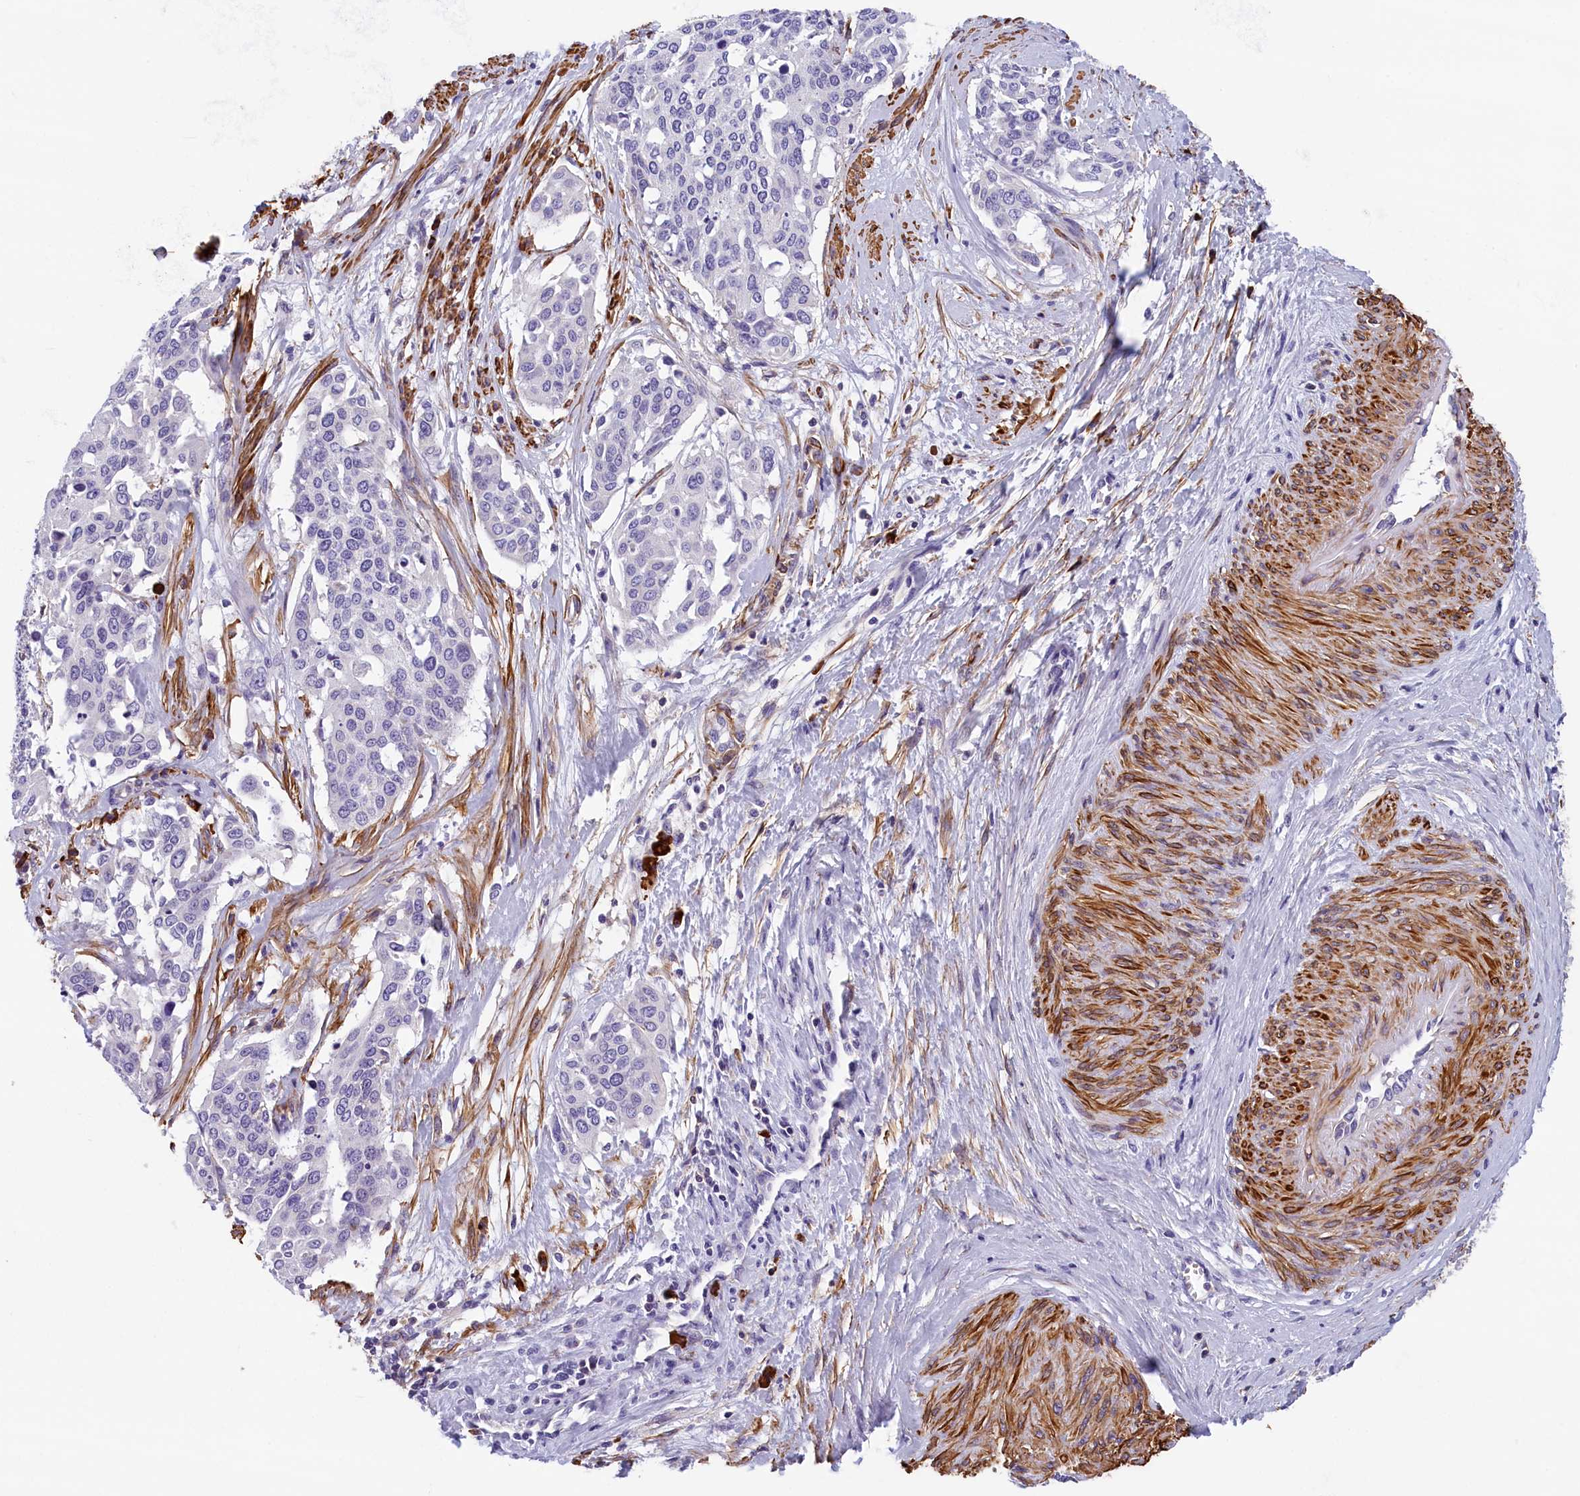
{"staining": {"intensity": "negative", "quantity": "none", "location": "none"}, "tissue": "cervical cancer", "cell_type": "Tumor cells", "image_type": "cancer", "snomed": [{"axis": "morphology", "description": "Squamous cell carcinoma, NOS"}, {"axis": "topography", "description": "Cervix"}], "caption": "Tumor cells are negative for protein expression in human cervical cancer.", "gene": "BCL2L13", "patient": {"sex": "female", "age": 44}}